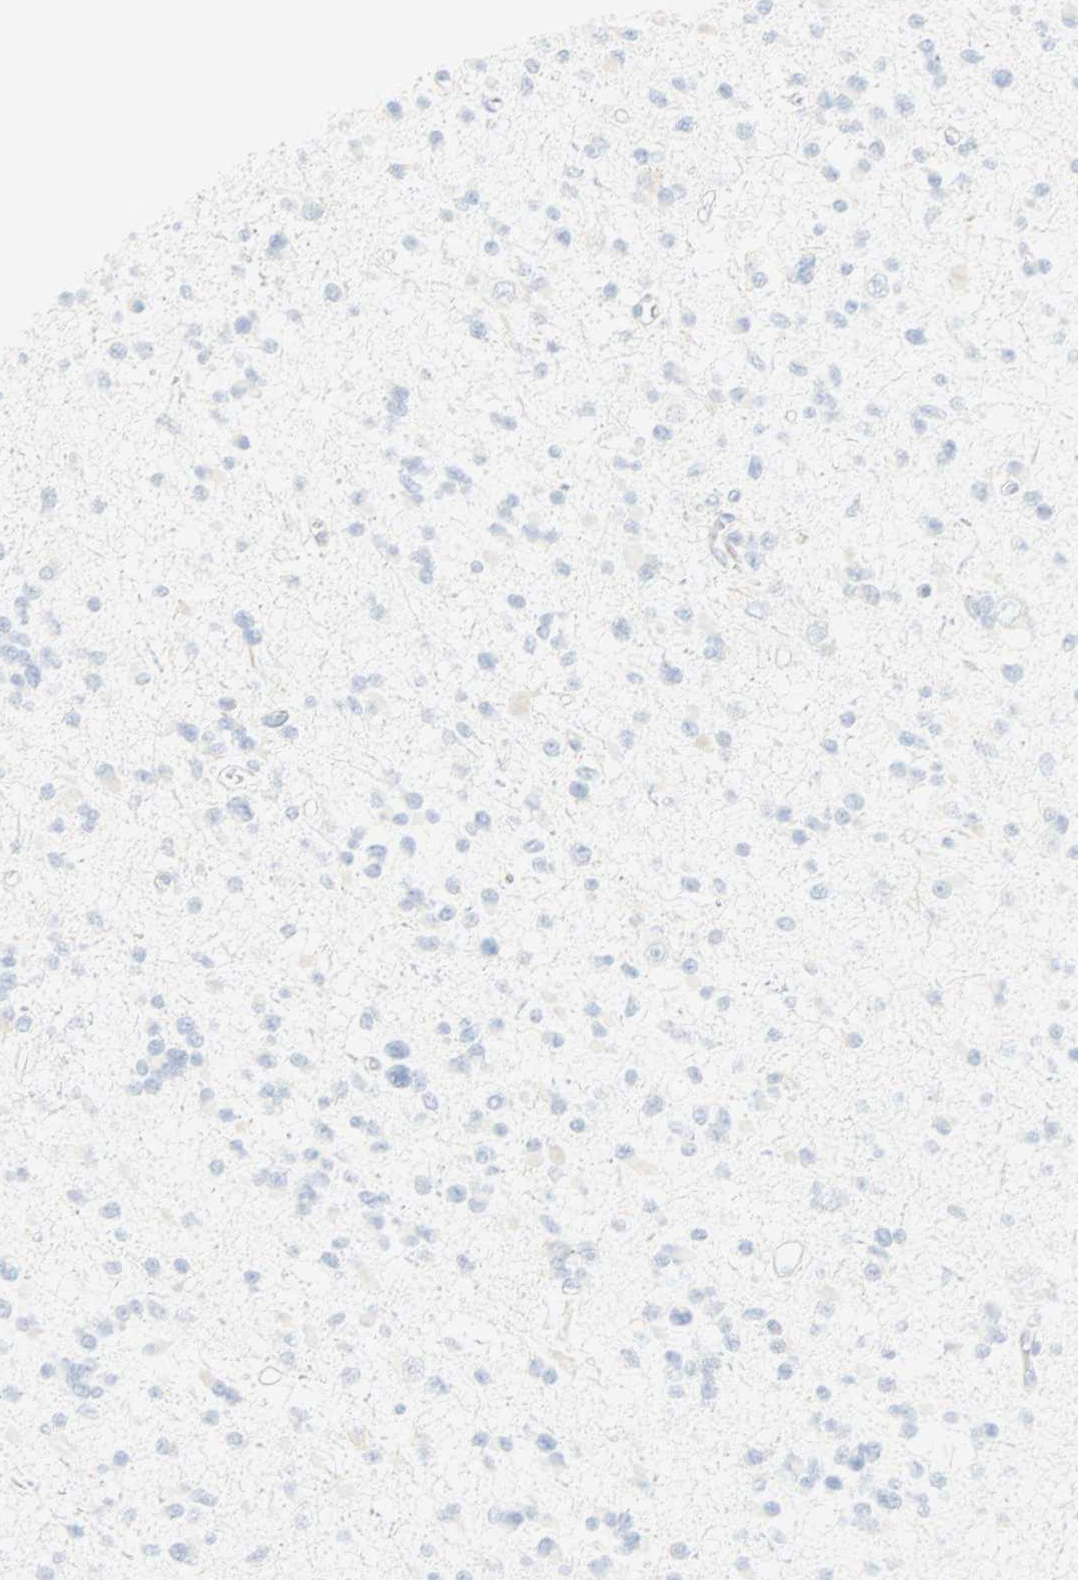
{"staining": {"intensity": "negative", "quantity": "none", "location": "none"}, "tissue": "glioma", "cell_type": "Tumor cells", "image_type": "cancer", "snomed": [{"axis": "morphology", "description": "Glioma, malignant, Low grade"}, {"axis": "topography", "description": "Brain"}], "caption": "IHC histopathology image of human low-grade glioma (malignant) stained for a protein (brown), which demonstrates no positivity in tumor cells.", "gene": "SELENBP1", "patient": {"sex": "female", "age": 22}}